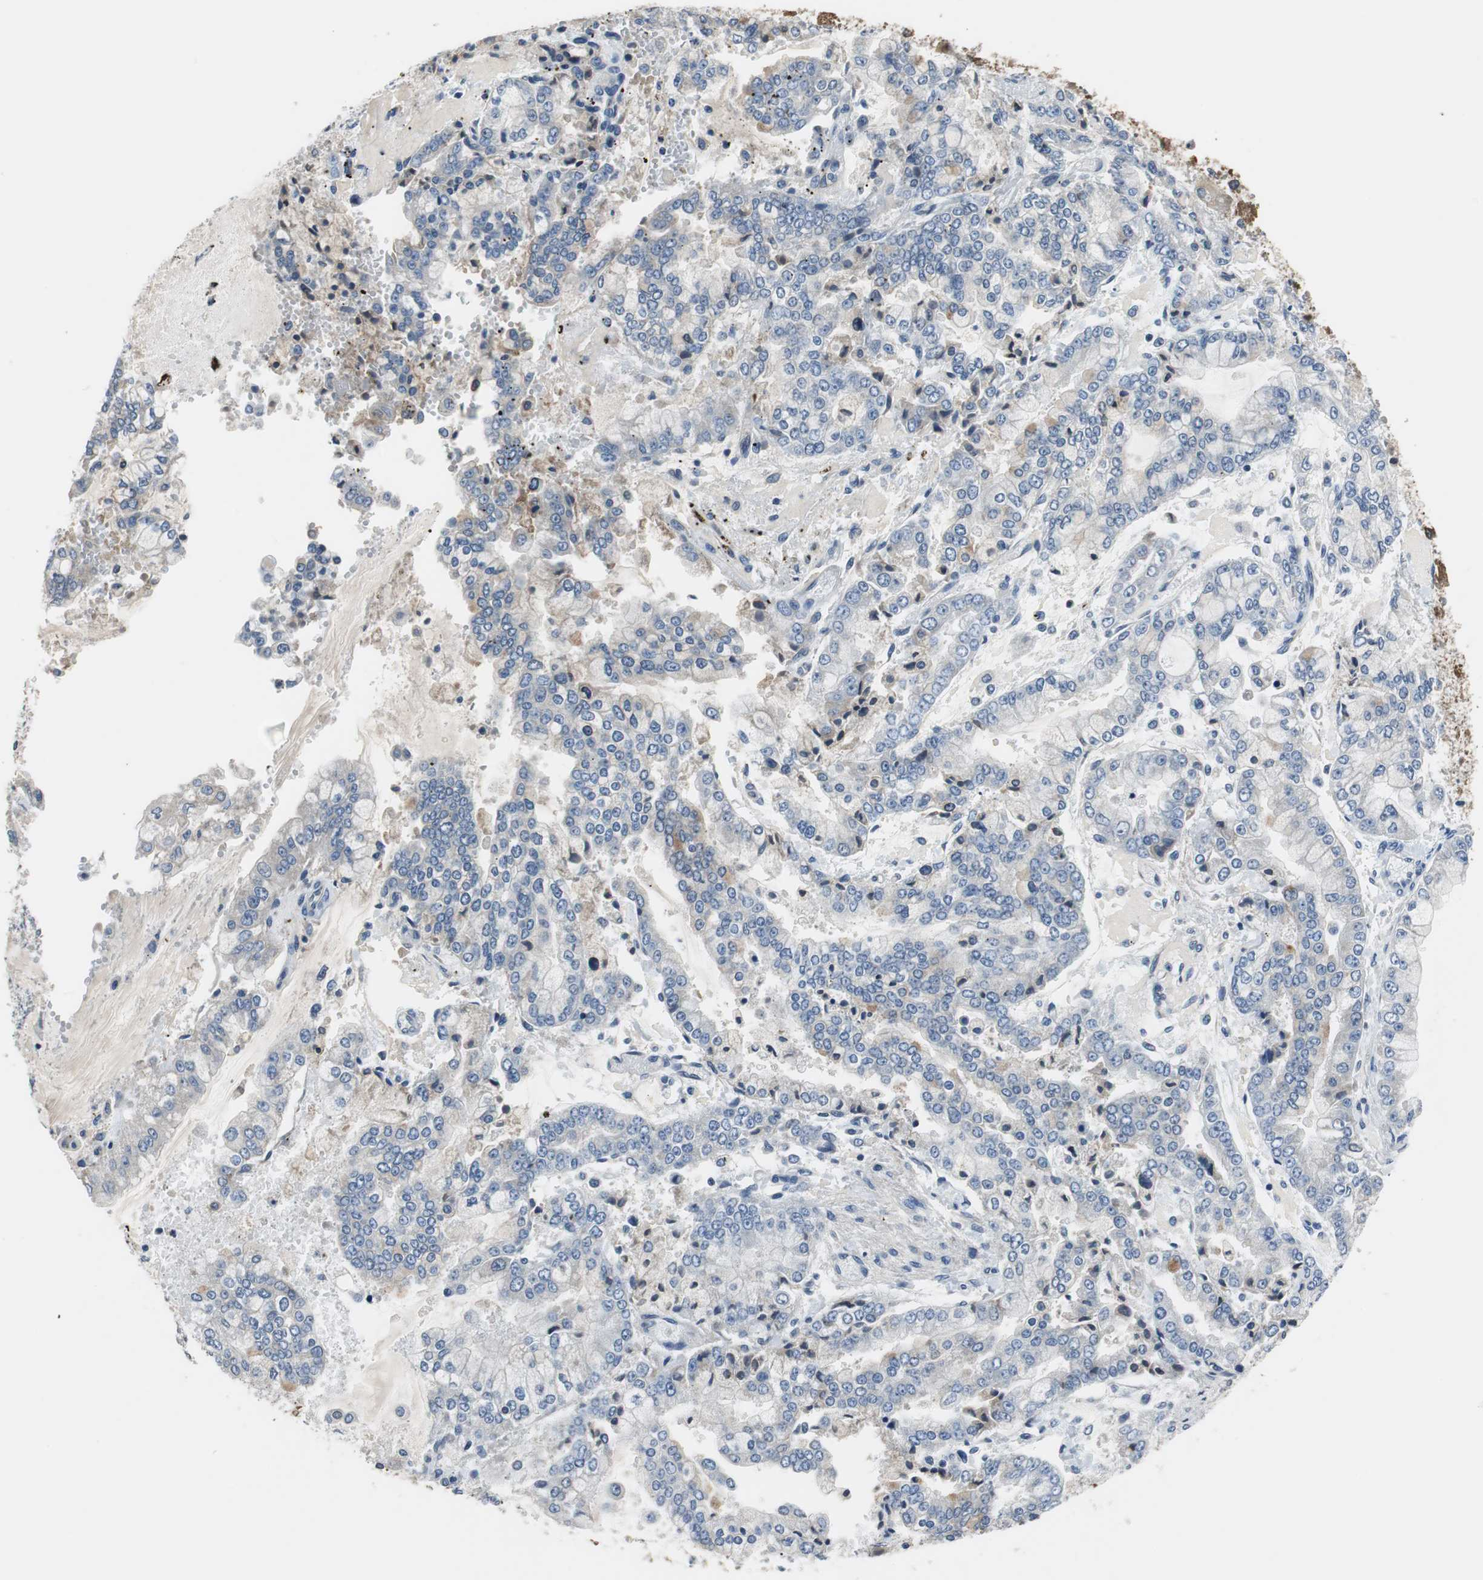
{"staining": {"intensity": "negative", "quantity": "none", "location": "none"}, "tissue": "stomach cancer", "cell_type": "Tumor cells", "image_type": "cancer", "snomed": [{"axis": "morphology", "description": "Adenocarcinoma, NOS"}, {"axis": "topography", "description": "Stomach"}], "caption": "Immunohistochemical staining of human stomach cancer exhibits no significant staining in tumor cells. (DAB IHC visualized using brightfield microscopy, high magnification).", "gene": "MTIF2", "patient": {"sex": "male", "age": 76}}